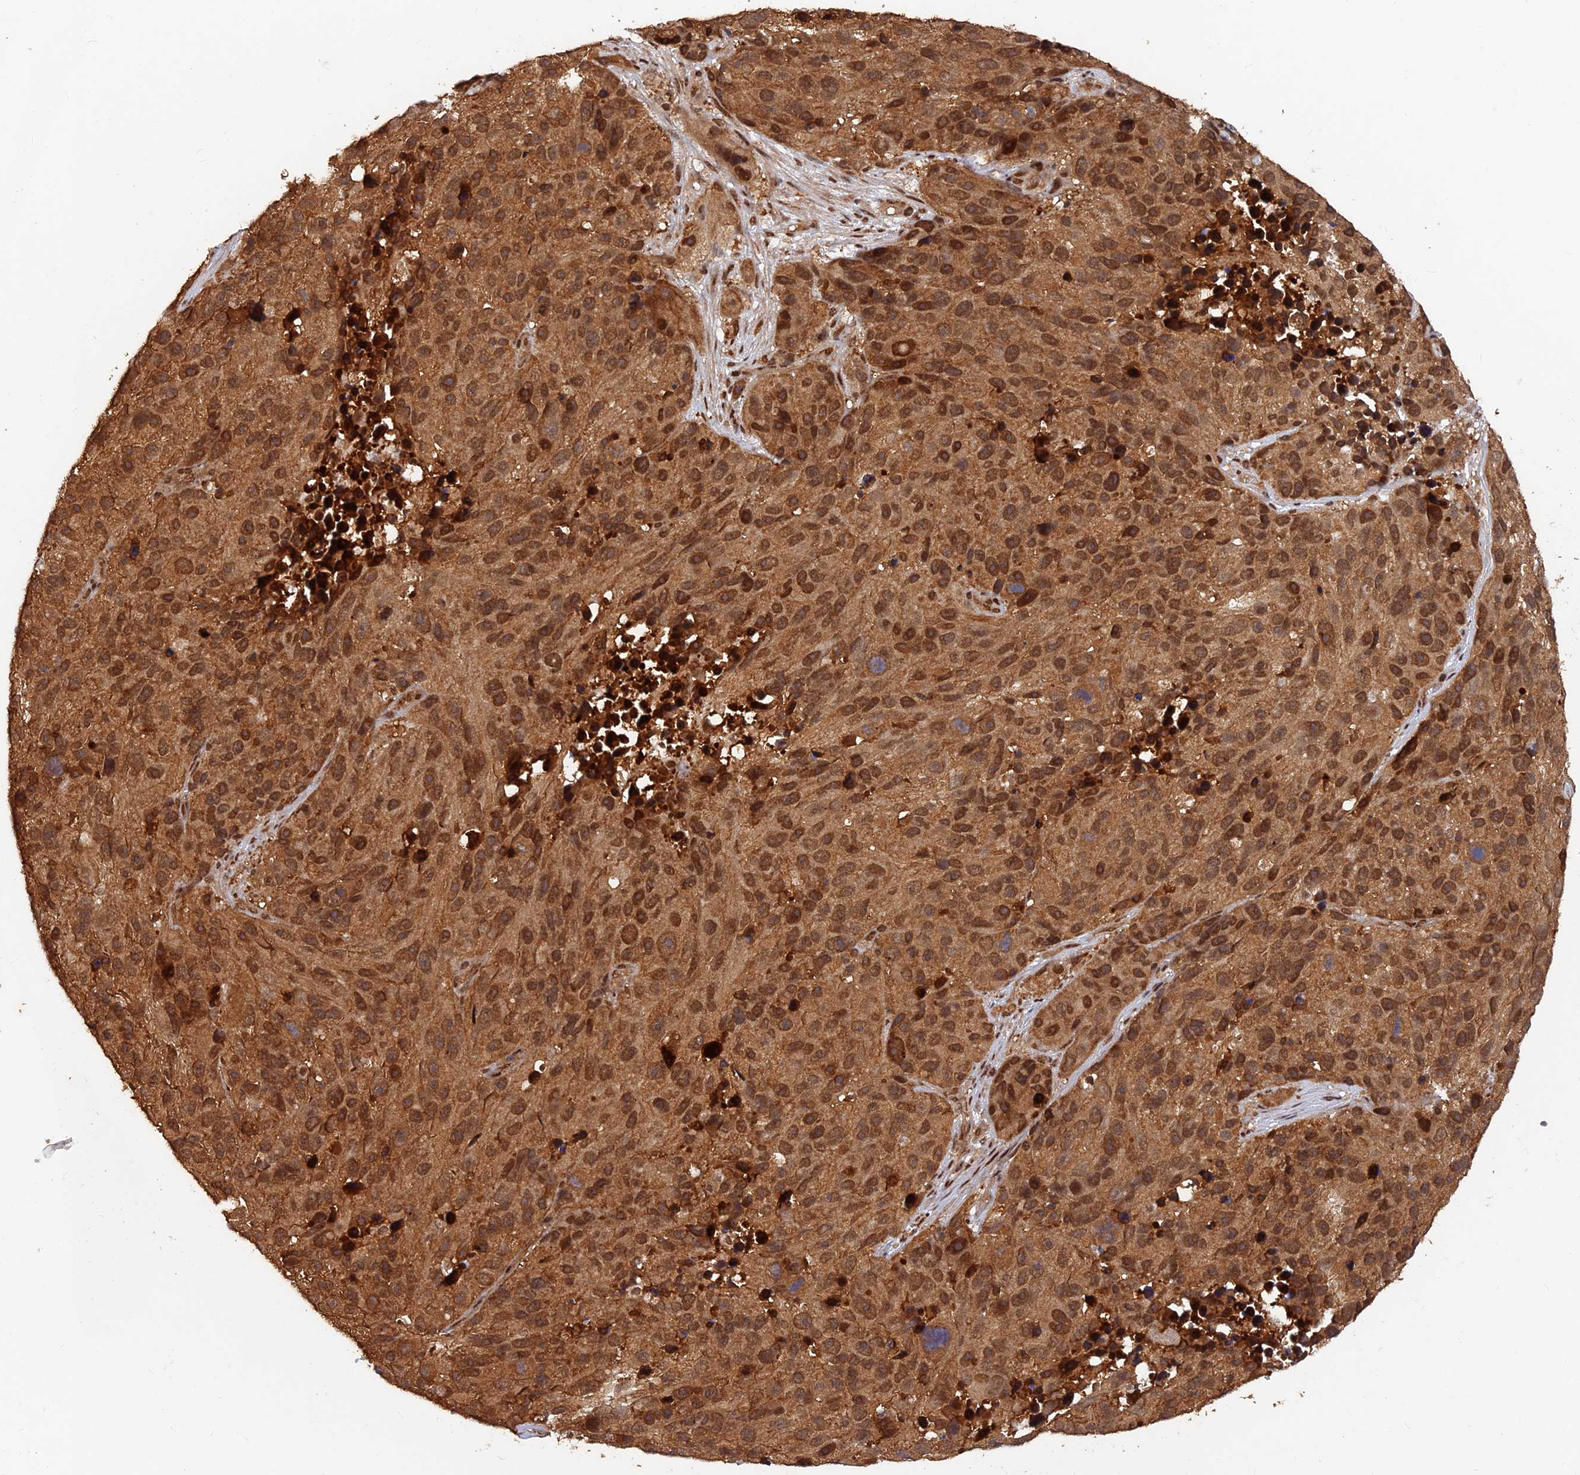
{"staining": {"intensity": "moderate", "quantity": ">75%", "location": "cytoplasmic/membranous,nuclear"}, "tissue": "melanoma", "cell_type": "Tumor cells", "image_type": "cancer", "snomed": [{"axis": "morphology", "description": "Malignant melanoma, NOS"}, {"axis": "topography", "description": "Skin"}], "caption": "Immunohistochemical staining of human malignant melanoma demonstrates medium levels of moderate cytoplasmic/membranous and nuclear staining in approximately >75% of tumor cells.", "gene": "FAM53C", "patient": {"sex": "male", "age": 84}}